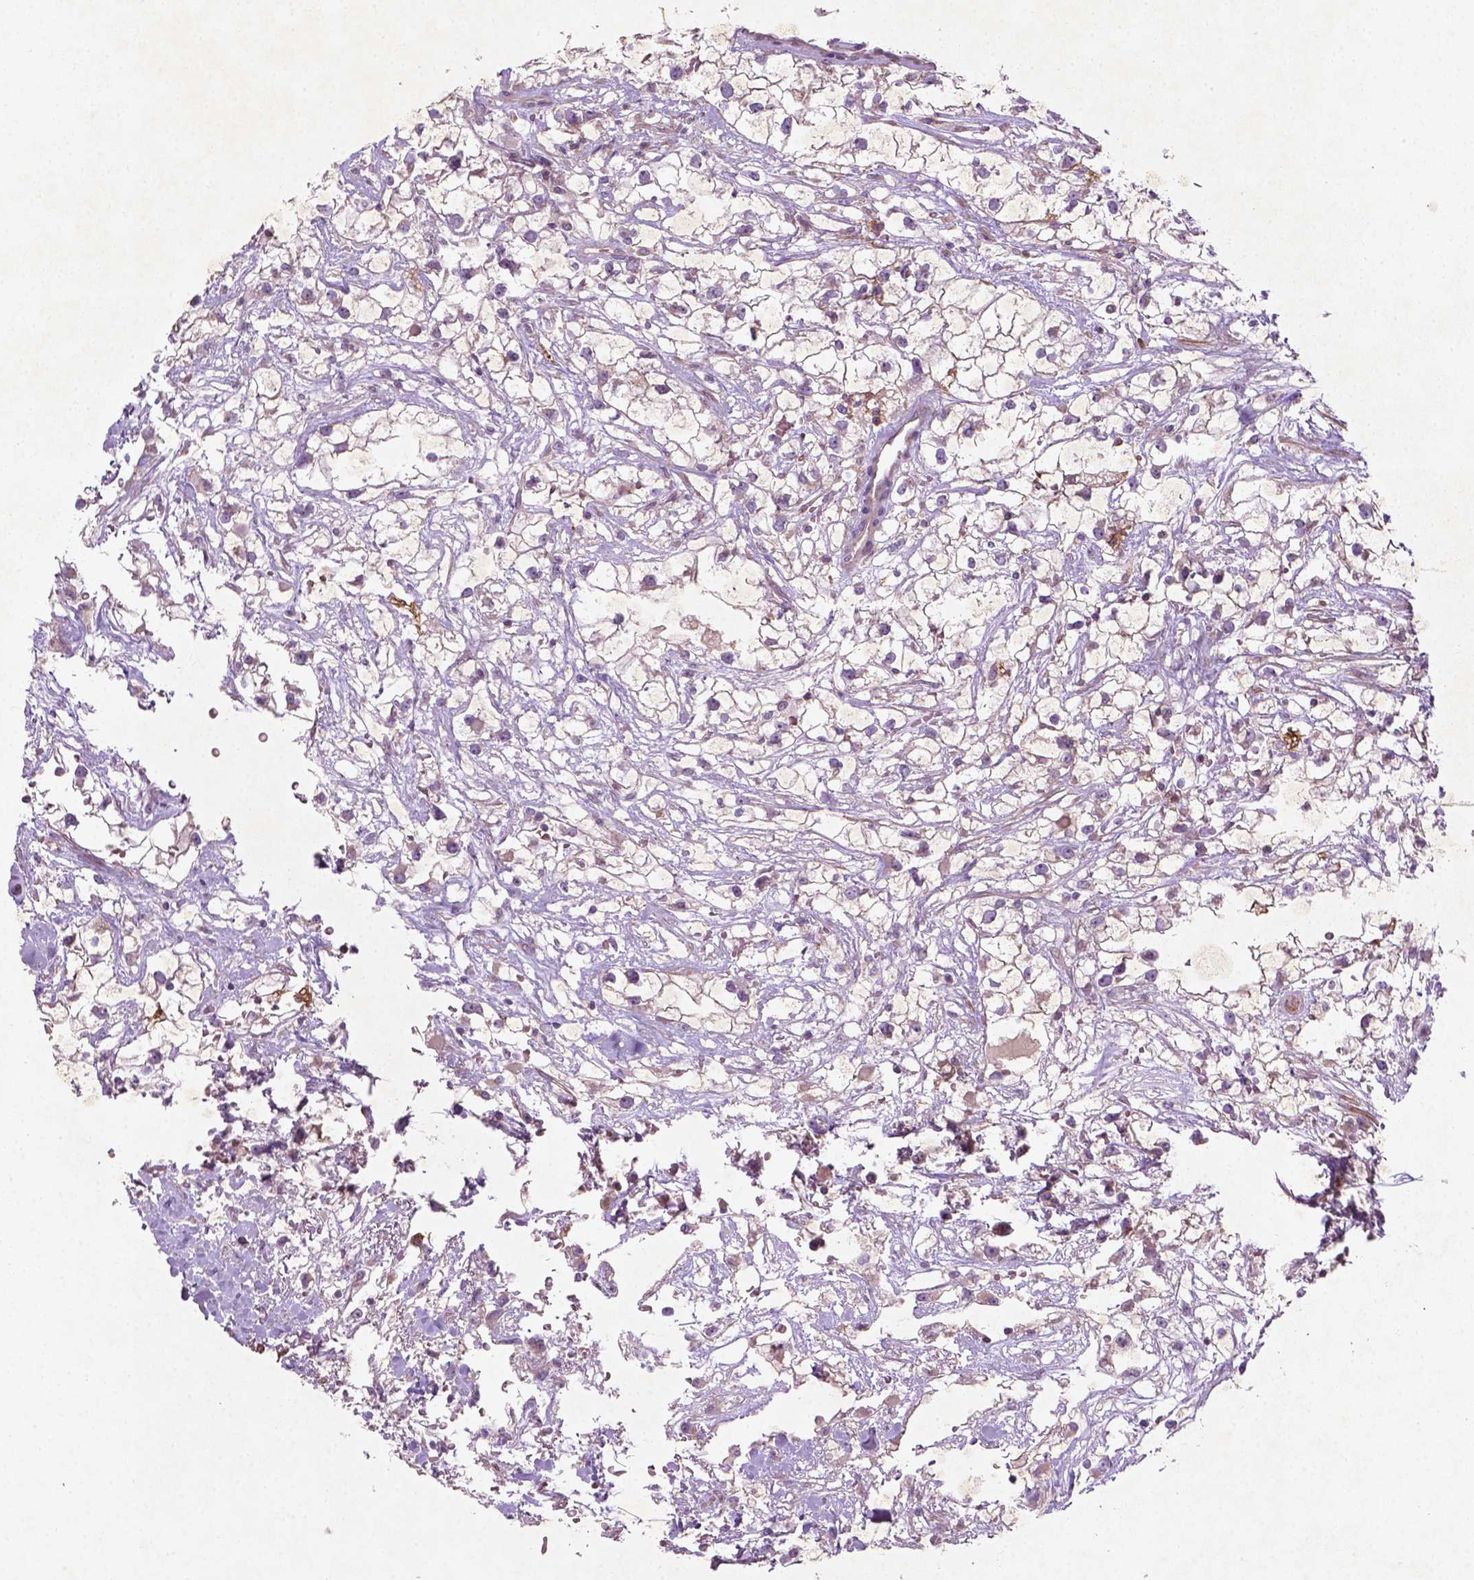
{"staining": {"intensity": "negative", "quantity": "none", "location": "none"}, "tissue": "renal cancer", "cell_type": "Tumor cells", "image_type": "cancer", "snomed": [{"axis": "morphology", "description": "Adenocarcinoma, NOS"}, {"axis": "topography", "description": "Kidney"}], "caption": "This is an IHC image of renal adenocarcinoma. There is no staining in tumor cells.", "gene": "TCHP", "patient": {"sex": "male", "age": 59}}